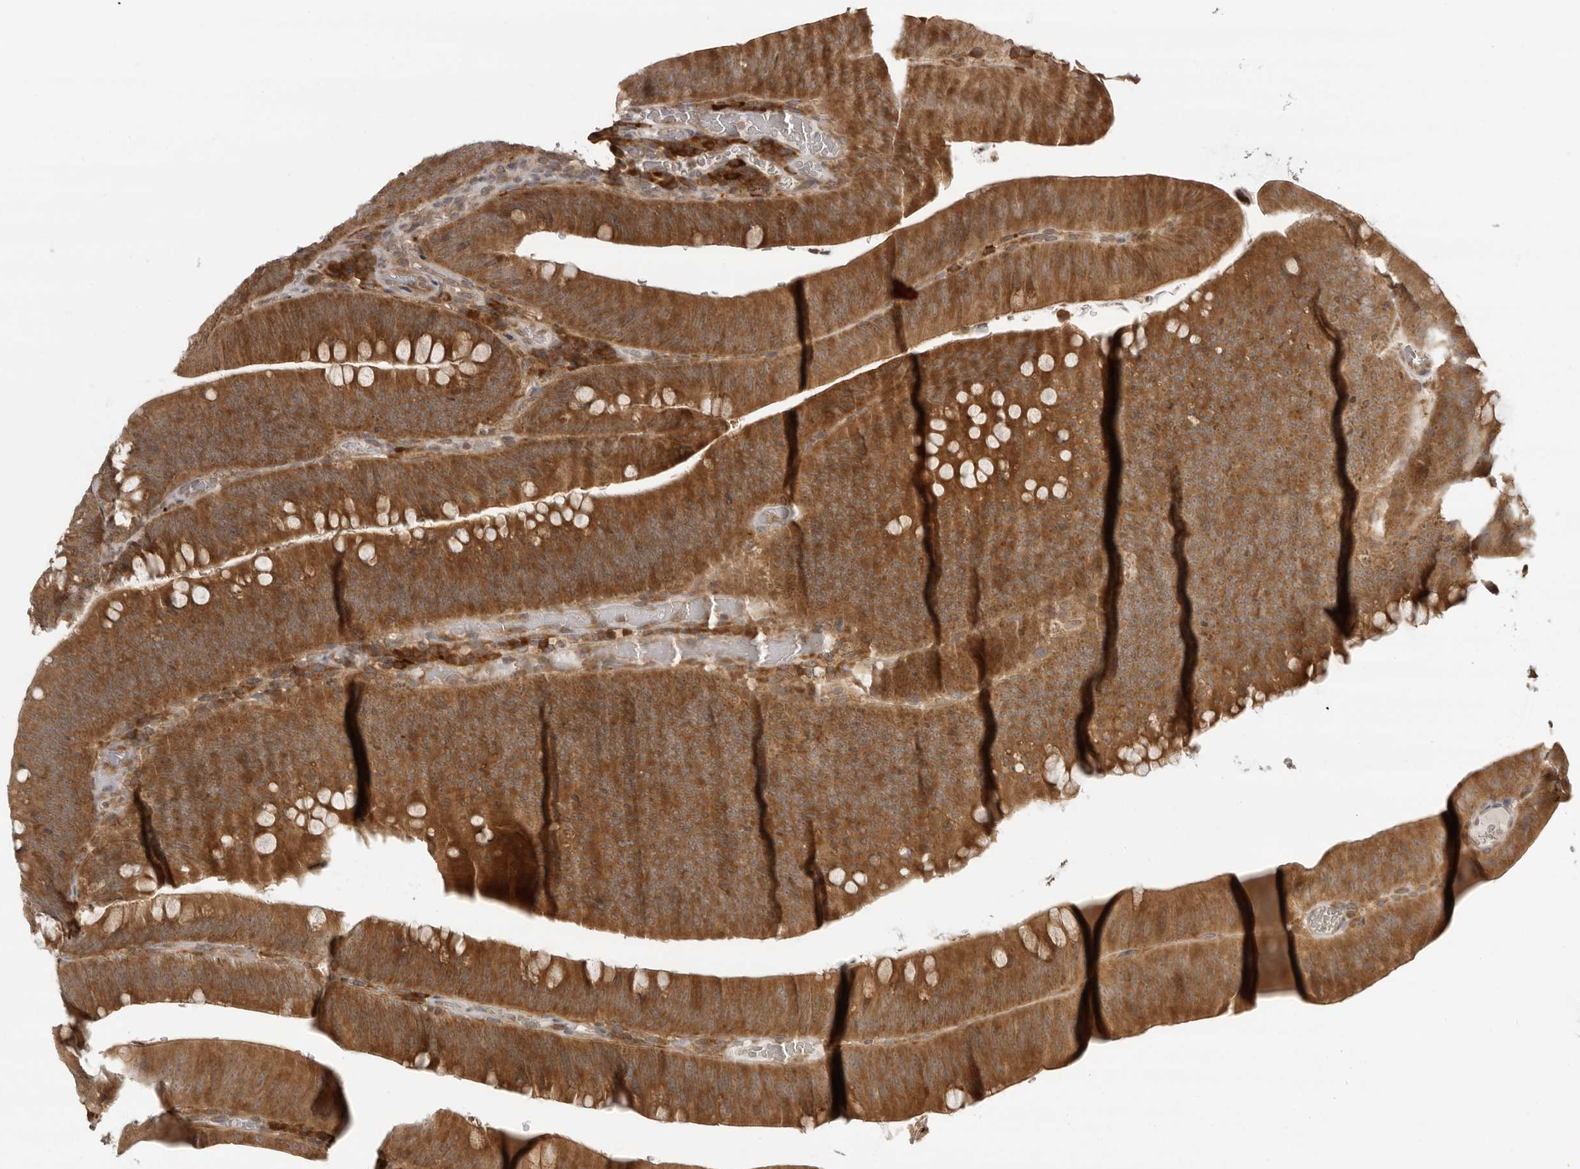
{"staining": {"intensity": "strong", "quantity": ">75%", "location": "cytoplasmic/membranous"}, "tissue": "colorectal cancer", "cell_type": "Tumor cells", "image_type": "cancer", "snomed": [{"axis": "morphology", "description": "Normal tissue, NOS"}, {"axis": "topography", "description": "Colon"}], "caption": "IHC staining of colorectal cancer, which displays high levels of strong cytoplasmic/membranous positivity in approximately >75% of tumor cells indicating strong cytoplasmic/membranous protein positivity. The staining was performed using DAB (3,3'-diaminobenzidine) (brown) for protein detection and nuclei were counterstained in hematoxylin (blue).", "gene": "PRRC2A", "patient": {"sex": "female", "age": 82}}